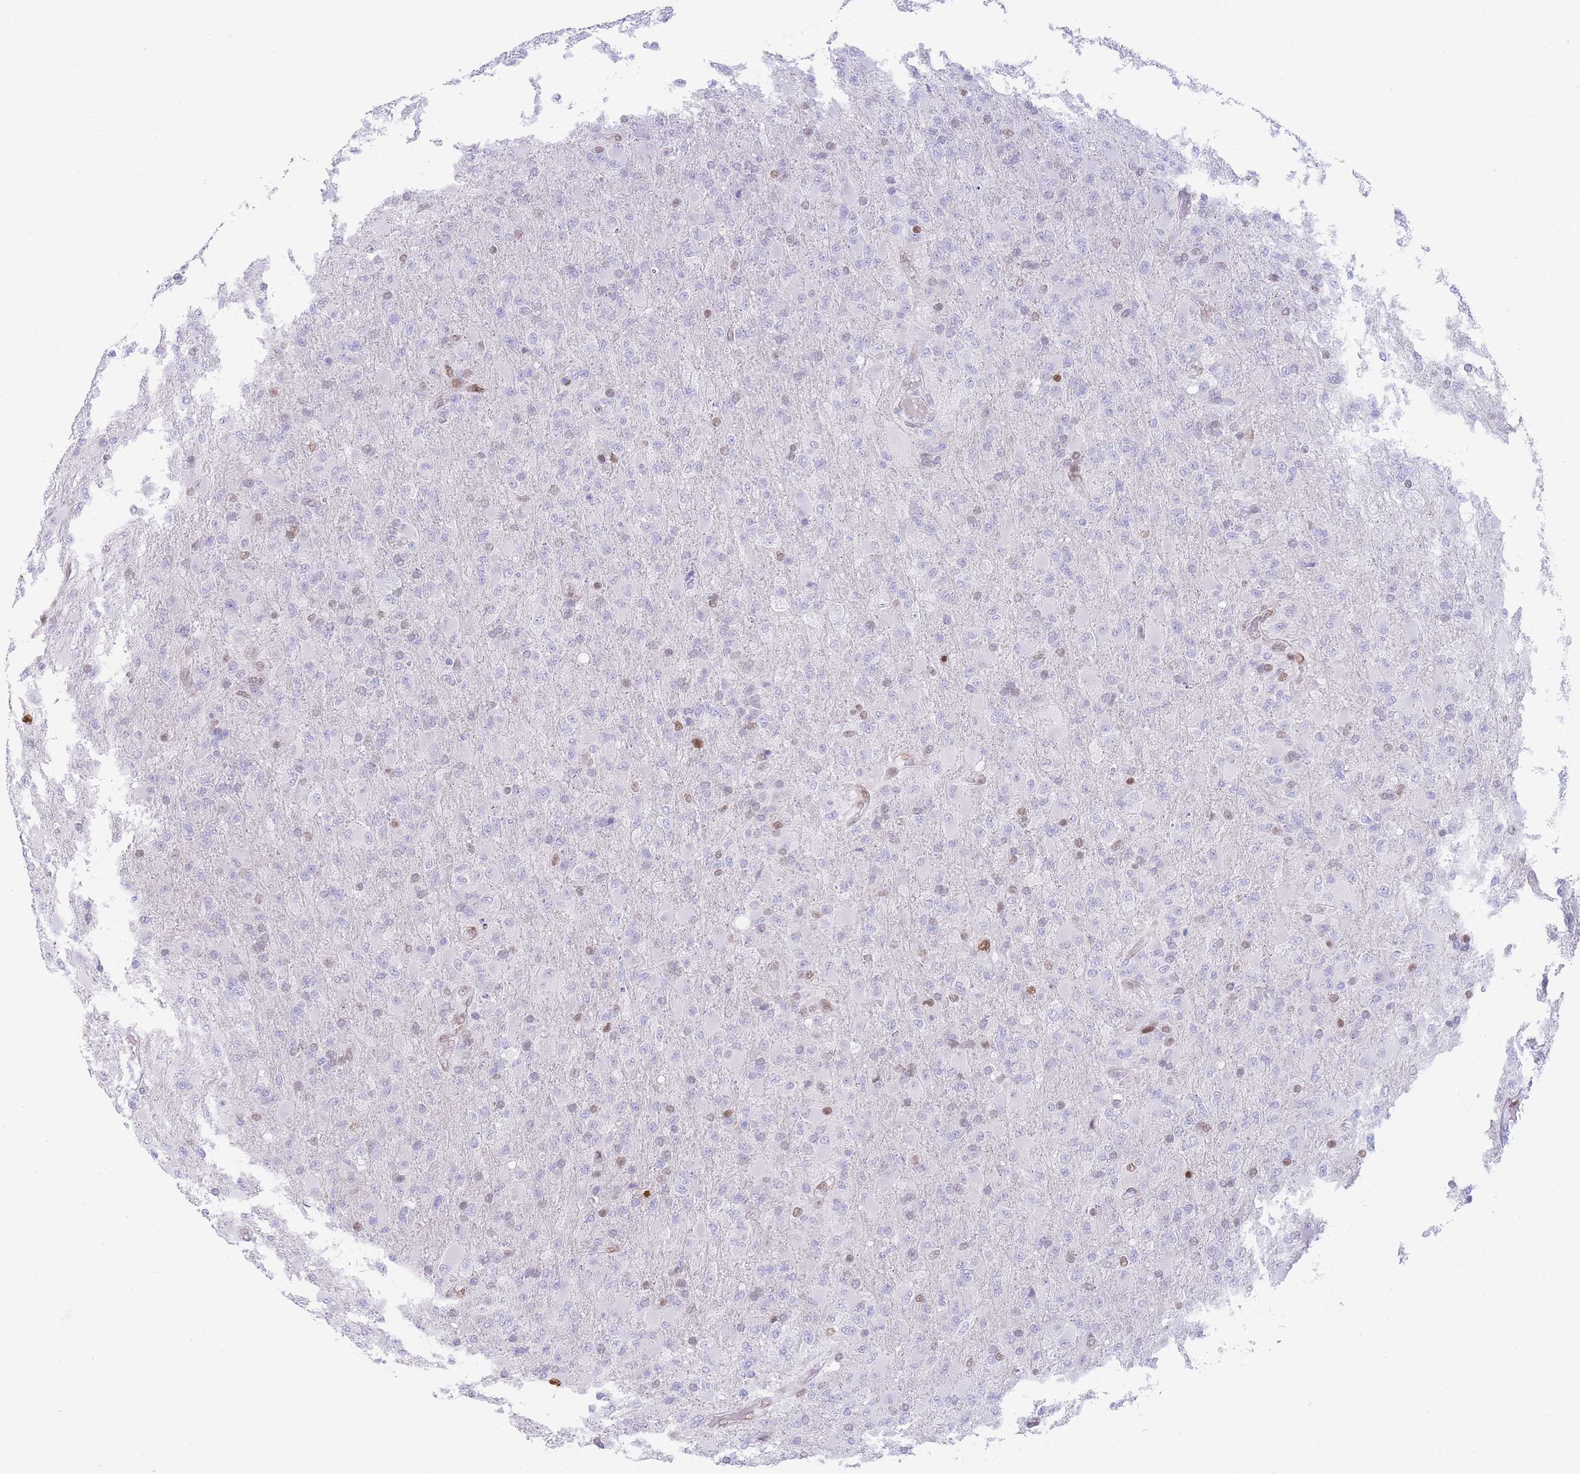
{"staining": {"intensity": "moderate", "quantity": "<25%", "location": "nuclear"}, "tissue": "glioma", "cell_type": "Tumor cells", "image_type": "cancer", "snomed": [{"axis": "morphology", "description": "Glioma, malignant, Low grade"}, {"axis": "topography", "description": "Brain"}], "caption": "Protein staining shows moderate nuclear expression in about <25% of tumor cells in glioma.", "gene": "PSMB5", "patient": {"sex": "male", "age": 65}}